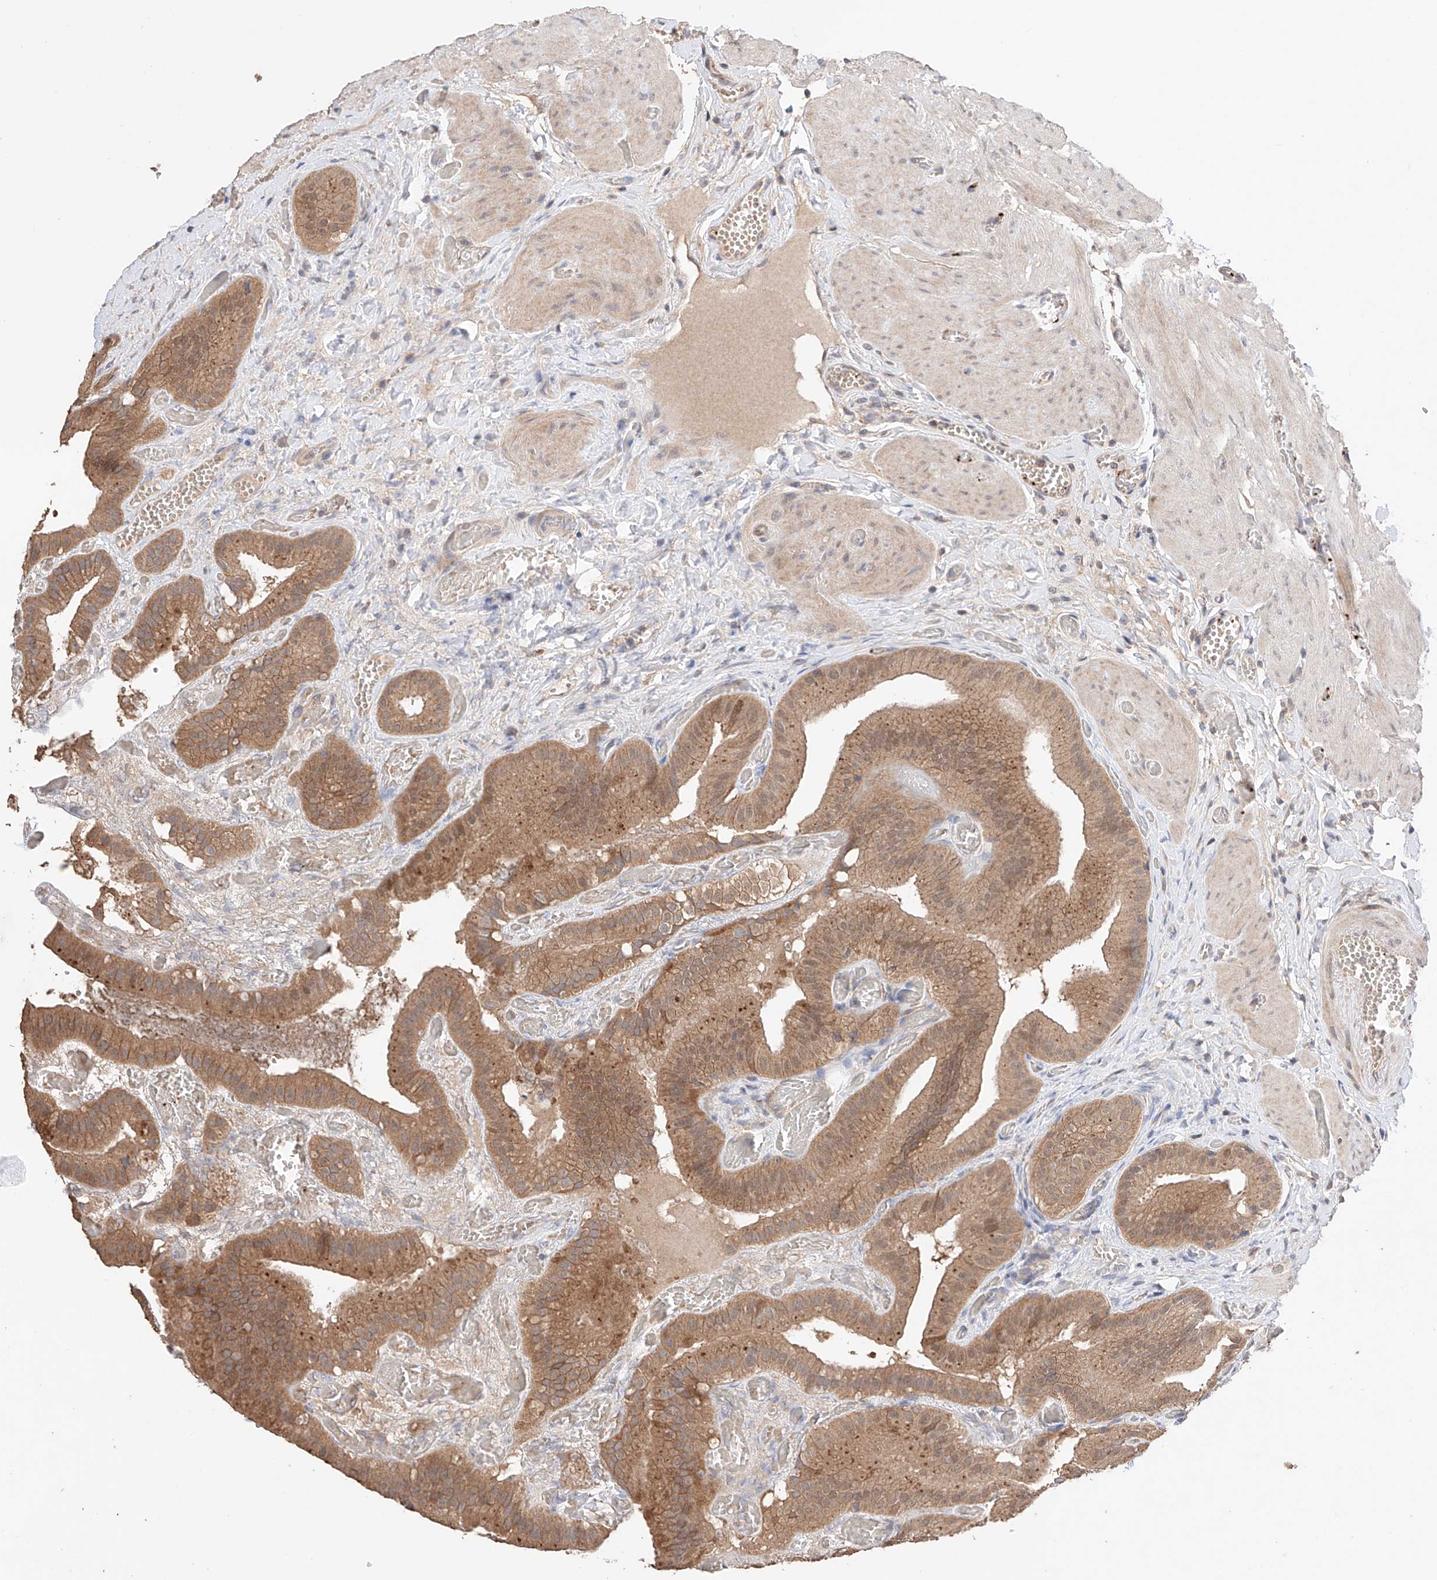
{"staining": {"intensity": "moderate", "quantity": ">75%", "location": "cytoplasmic/membranous"}, "tissue": "gallbladder", "cell_type": "Glandular cells", "image_type": "normal", "snomed": [{"axis": "morphology", "description": "Normal tissue, NOS"}, {"axis": "topography", "description": "Gallbladder"}], "caption": "Human gallbladder stained with a brown dye shows moderate cytoplasmic/membranous positive expression in about >75% of glandular cells.", "gene": "ZFHX2", "patient": {"sex": "female", "age": 64}}